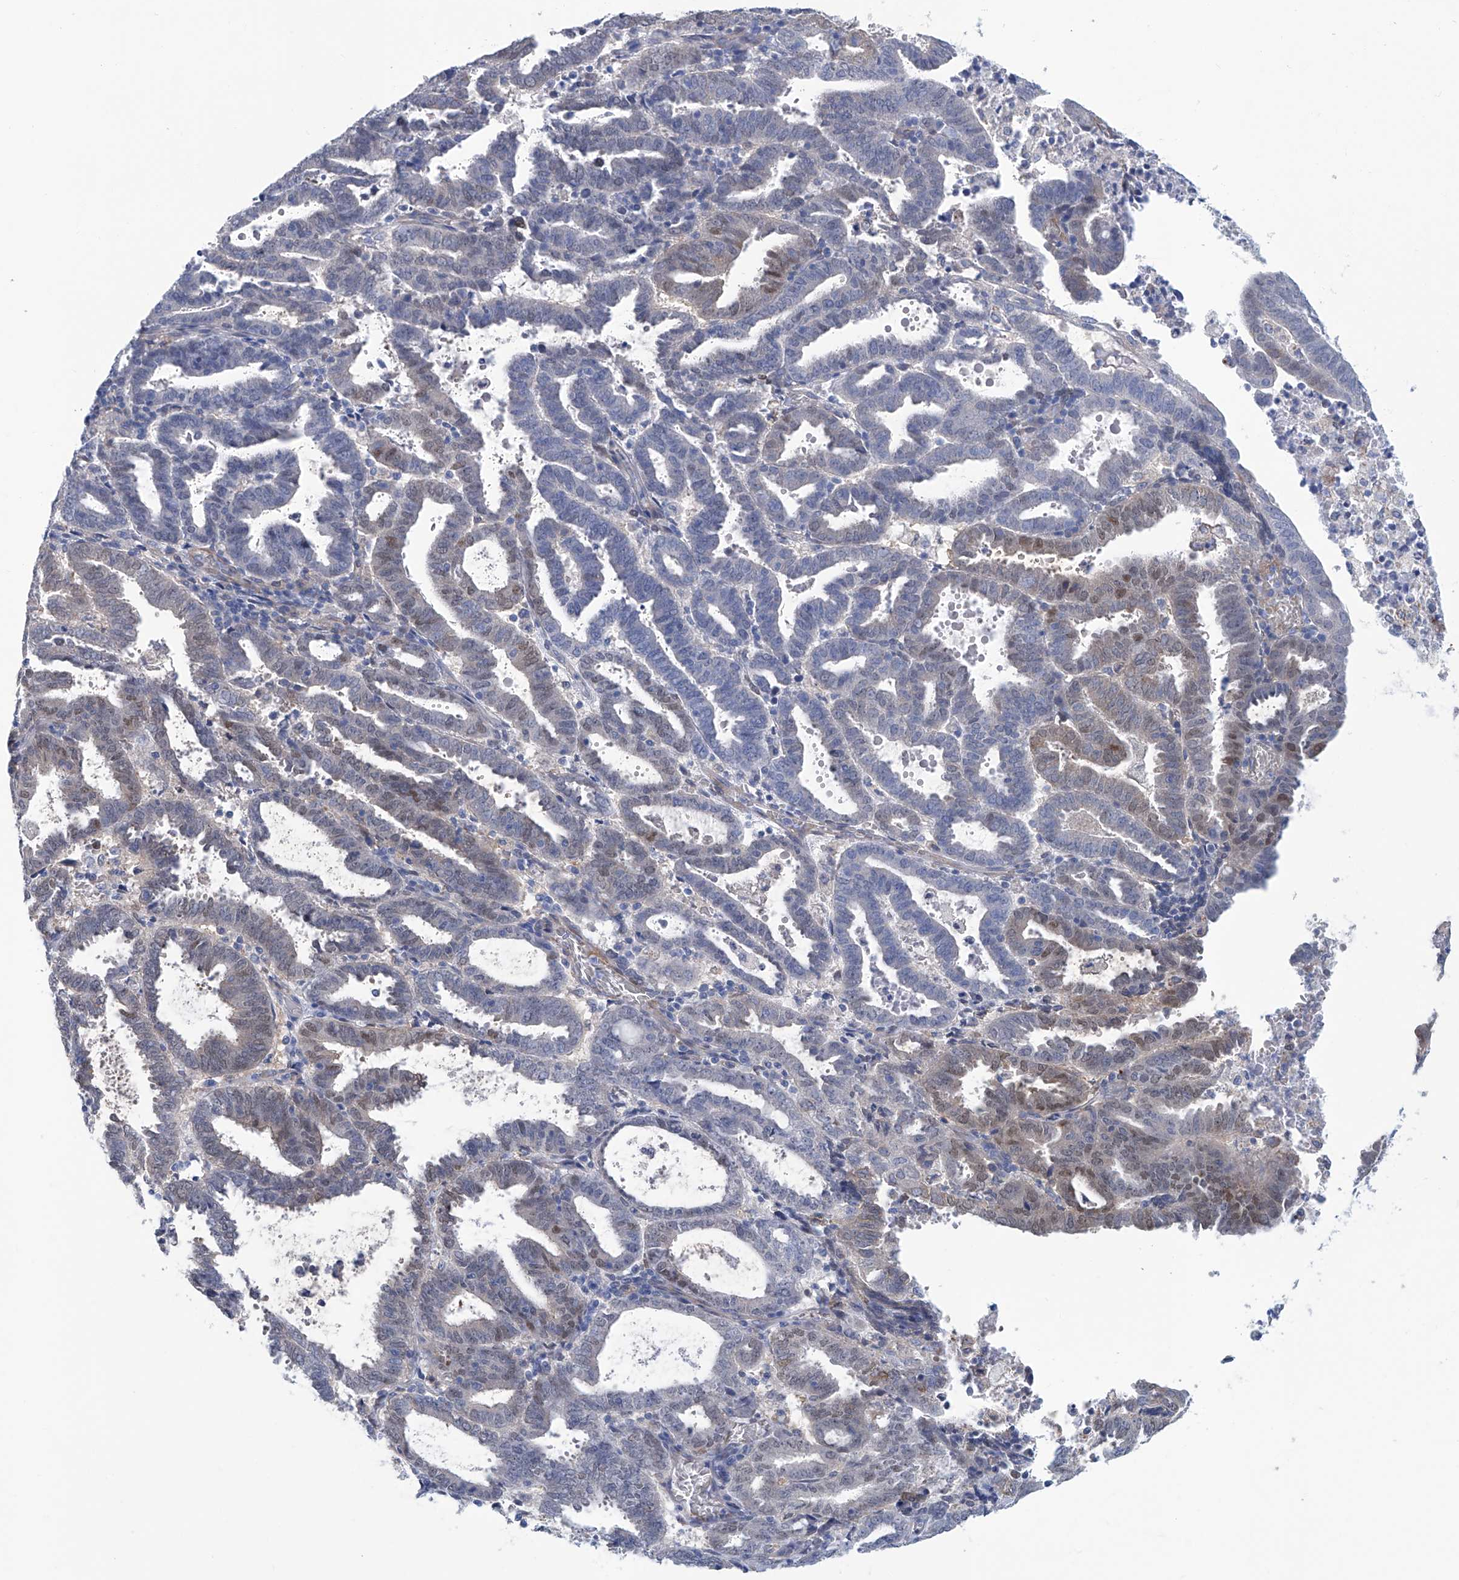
{"staining": {"intensity": "weak", "quantity": "<25%", "location": "nuclear"}, "tissue": "endometrial cancer", "cell_type": "Tumor cells", "image_type": "cancer", "snomed": [{"axis": "morphology", "description": "Adenocarcinoma, NOS"}, {"axis": "topography", "description": "Uterus"}], "caption": "This is an immunohistochemistry histopathology image of human endometrial adenocarcinoma. There is no positivity in tumor cells.", "gene": "TNN", "patient": {"sex": "female", "age": 83}}